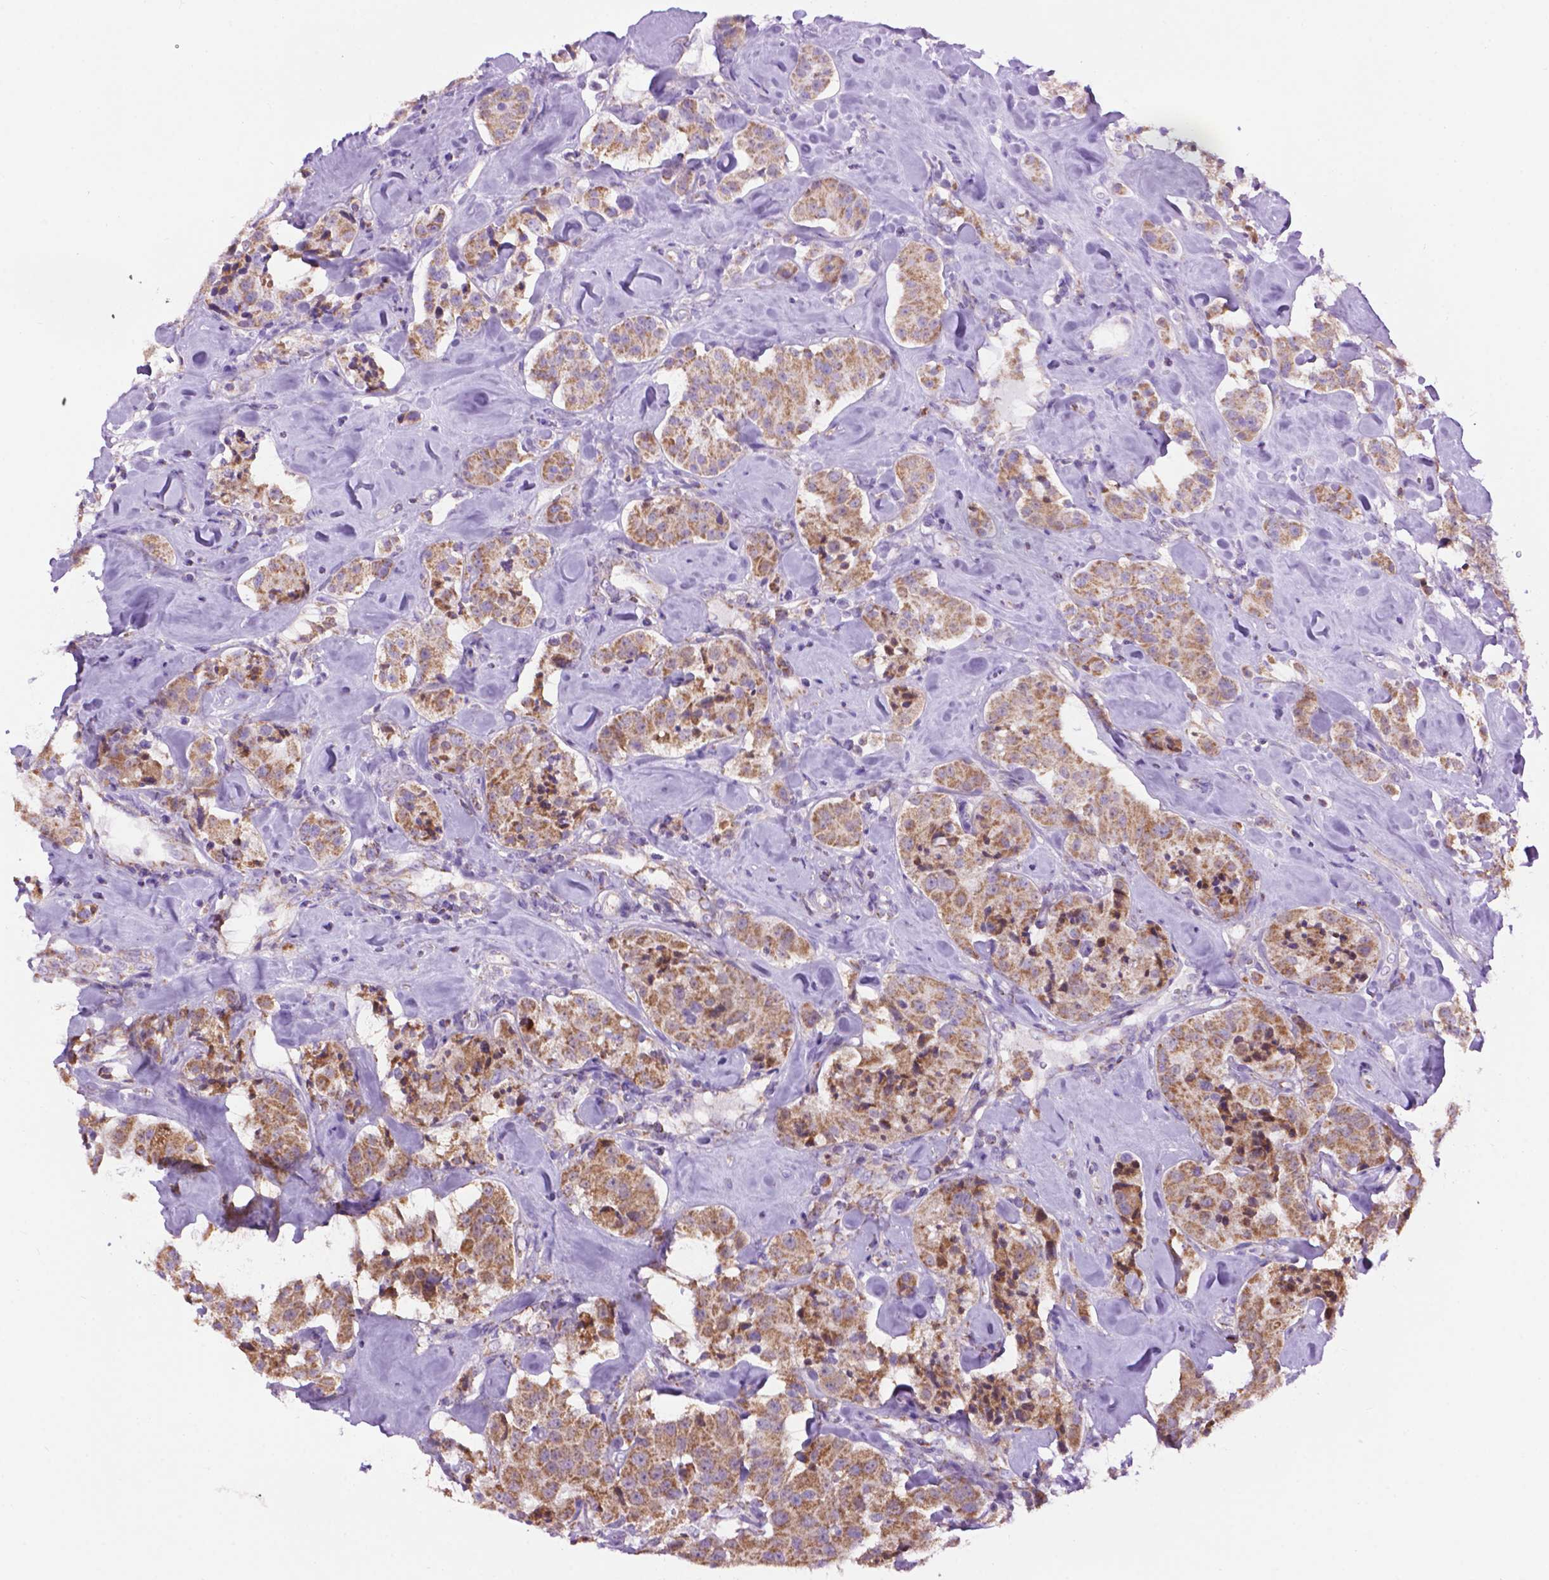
{"staining": {"intensity": "moderate", "quantity": ">75%", "location": "cytoplasmic/membranous"}, "tissue": "carcinoid", "cell_type": "Tumor cells", "image_type": "cancer", "snomed": [{"axis": "morphology", "description": "Carcinoid, malignant, NOS"}, {"axis": "topography", "description": "Pancreas"}], "caption": "There is medium levels of moderate cytoplasmic/membranous expression in tumor cells of carcinoid (malignant), as demonstrated by immunohistochemical staining (brown color).", "gene": "PYCR3", "patient": {"sex": "male", "age": 41}}